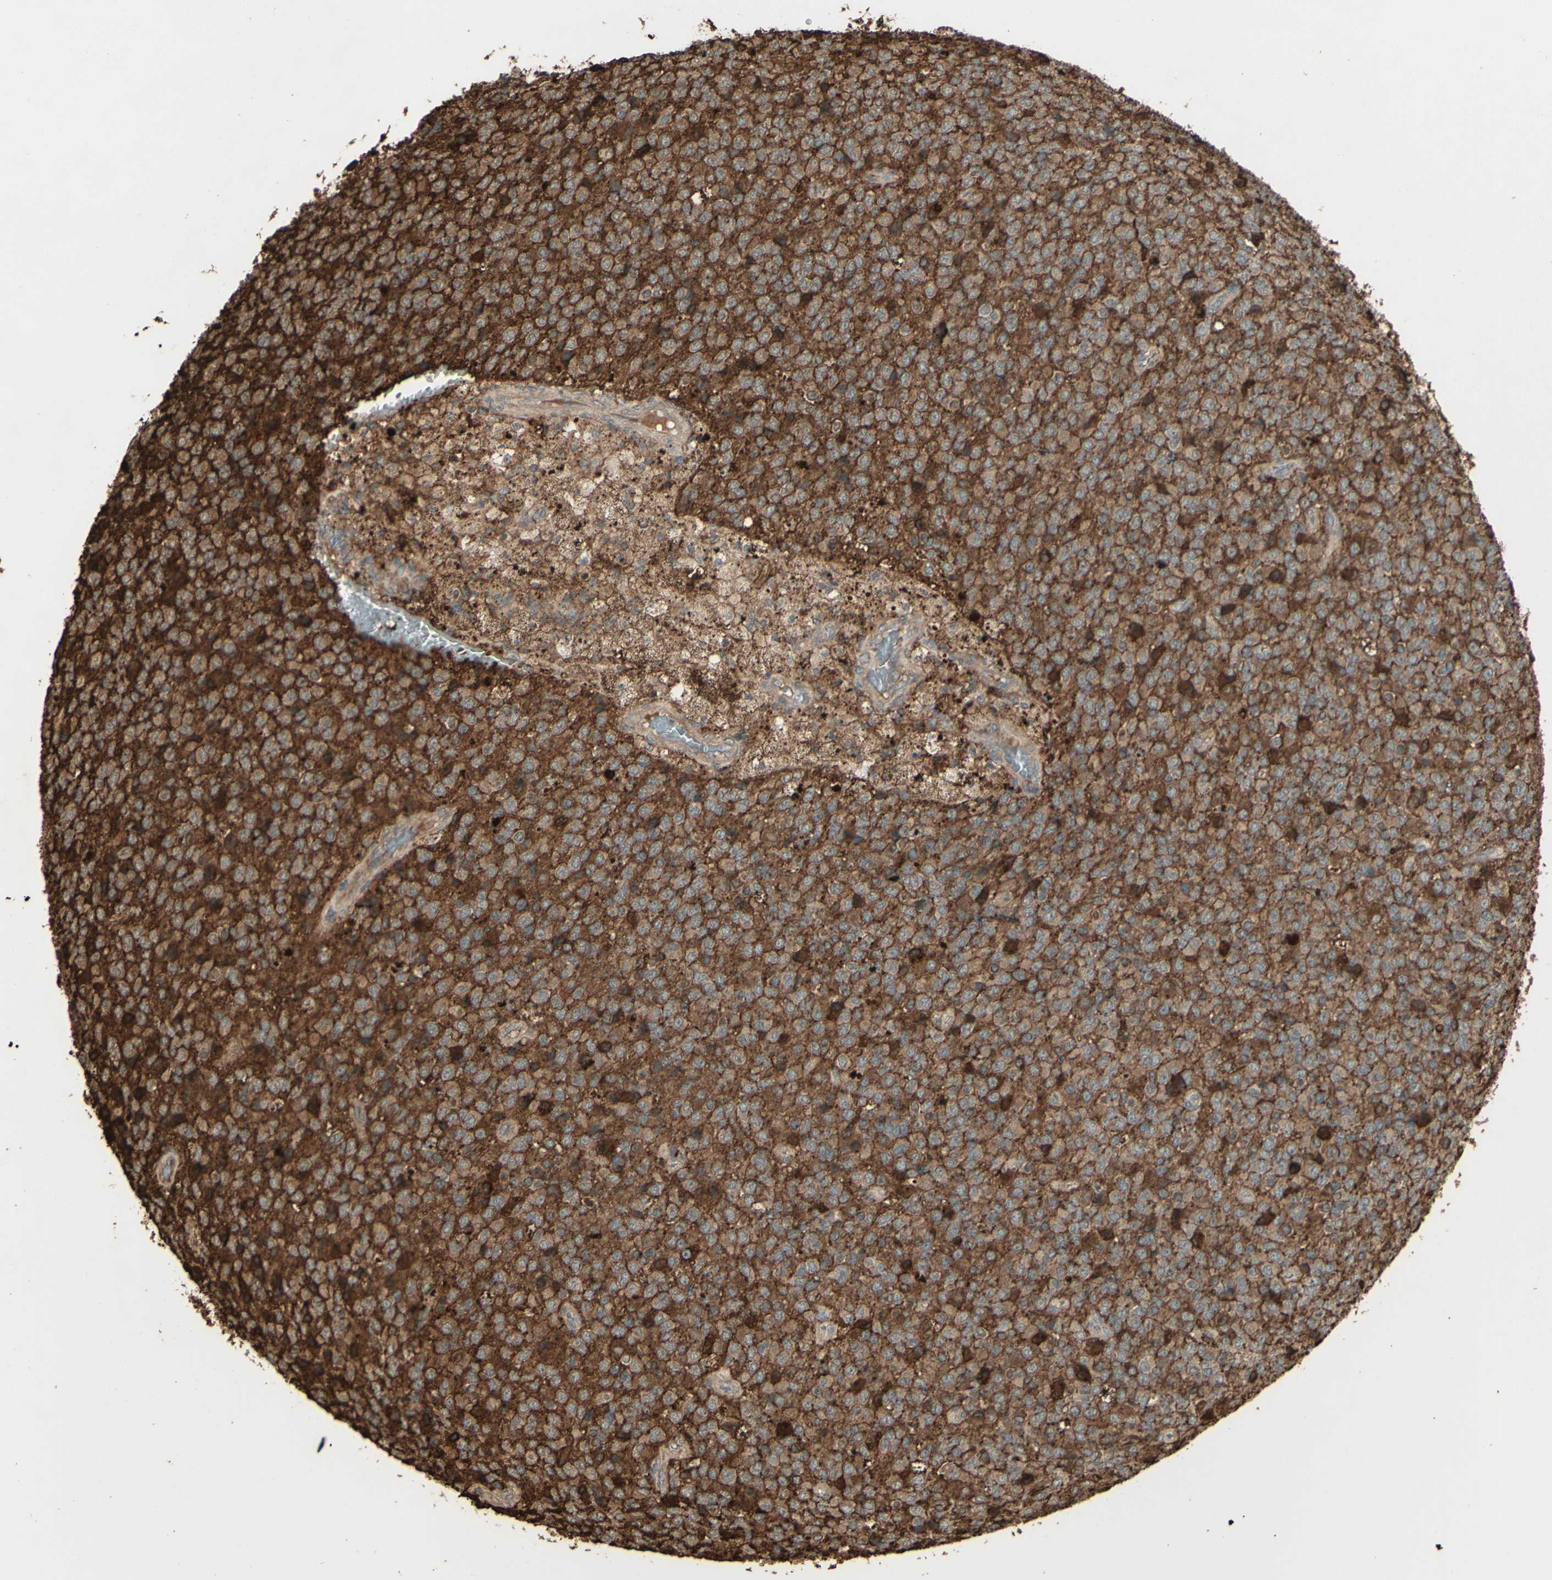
{"staining": {"intensity": "strong", "quantity": "25%-75%", "location": "cytoplasmic/membranous"}, "tissue": "glioma", "cell_type": "Tumor cells", "image_type": "cancer", "snomed": [{"axis": "morphology", "description": "Glioma, malignant, High grade"}, {"axis": "topography", "description": "pancreas cauda"}], "caption": "Malignant glioma (high-grade) stained with DAB IHC demonstrates high levels of strong cytoplasmic/membranous expression in about 25%-75% of tumor cells.", "gene": "GNAS", "patient": {"sex": "male", "age": 60}}